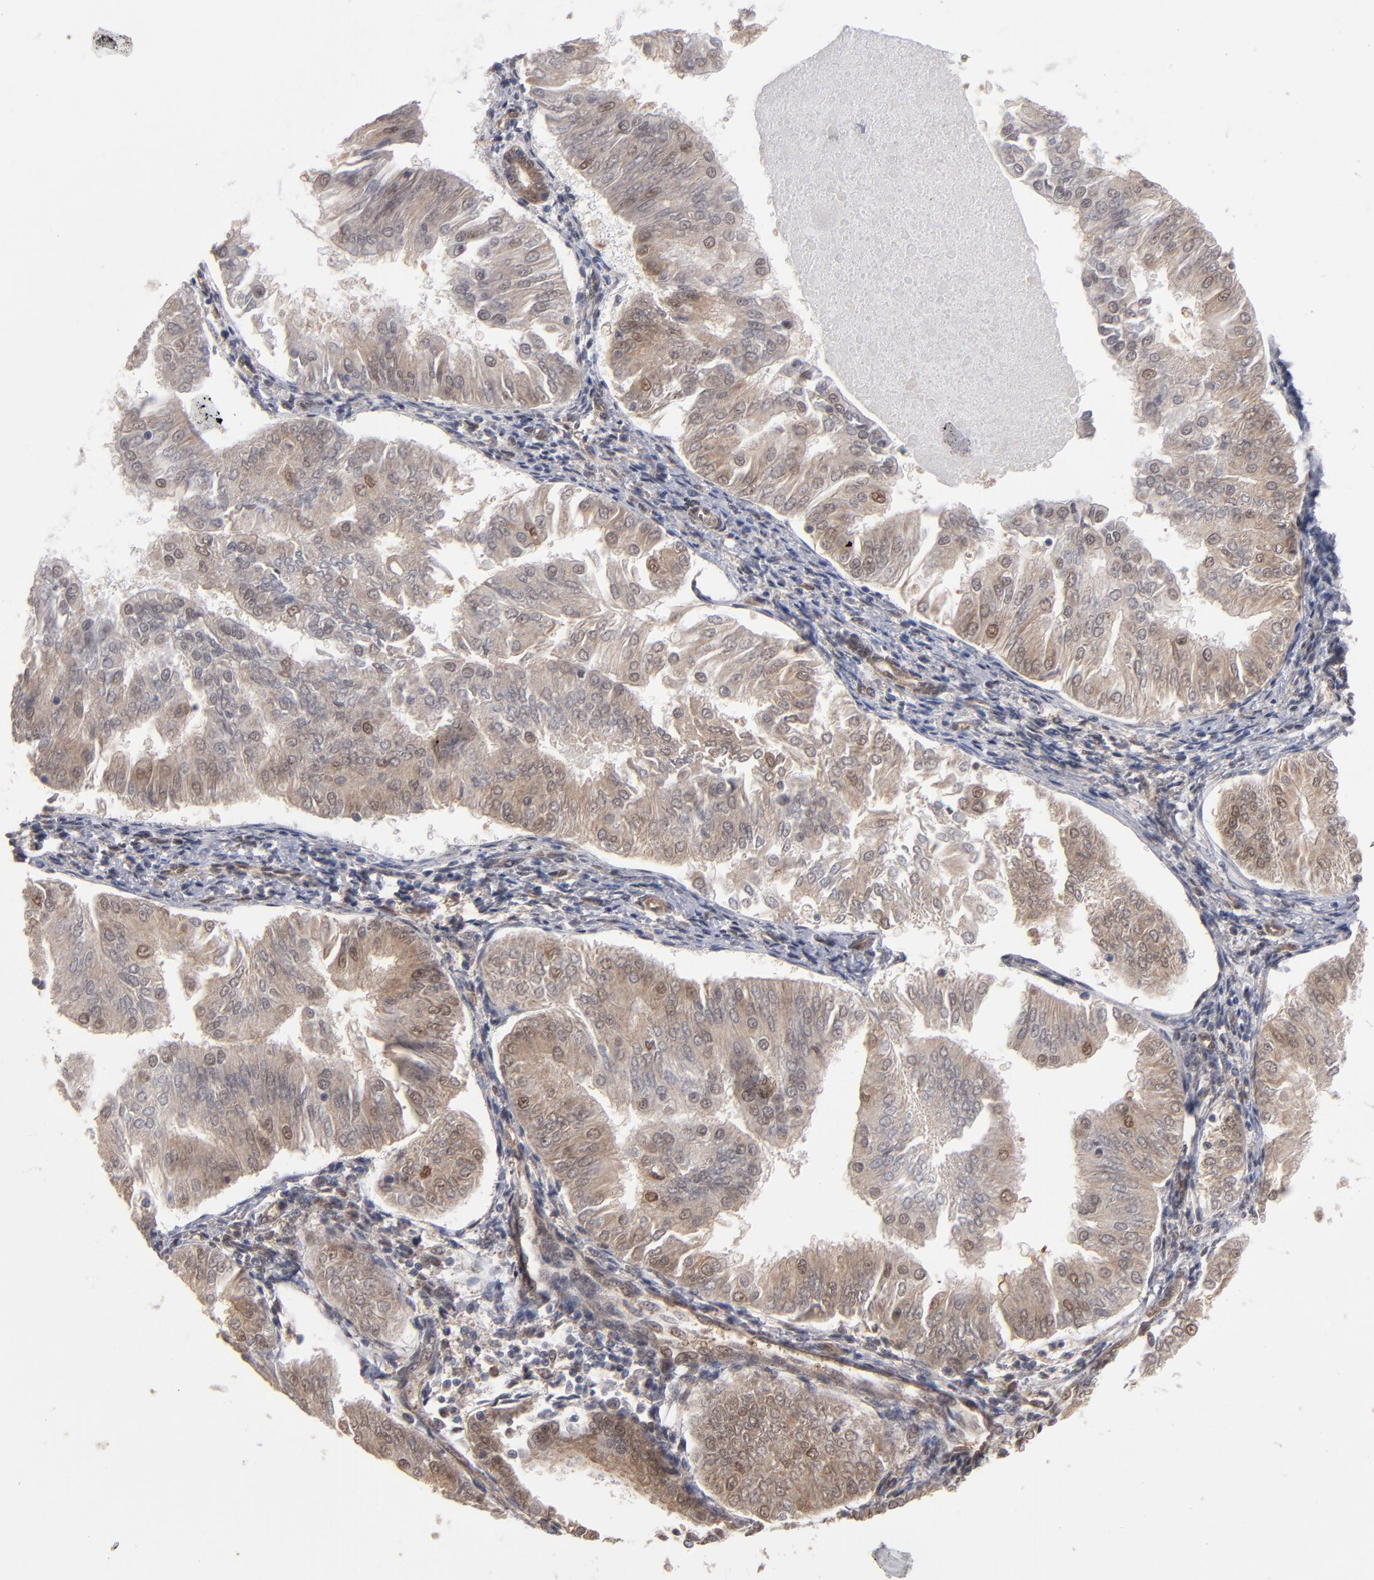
{"staining": {"intensity": "weak", "quantity": ">75%", "location": "cytoplasmic/membranous,nuclear"}, "tissue": "endometrial cancer", "cell_type": "Tumor cells", "image_type": "cancer", "snomed": [{"axis": "morphology", "description": "Adenocarcinoma, NOS"}, {"axis": "topography", "description": "Endometrium"}], "caption": "Immunohistochemistry (IHC) staining of endometrial cancer (adenocarcinoma), which exhibits low levels of weak cytoplasmic/membranous and nuclear positivity in approximately >75% of tumor cells indicating weak cytoplasmic/membranous and nuclear protein staining. The staining was performed using DAB (3,3'-diaminobenzidine) (brown) for protein detection and nuclei were counterstained in hematoxylin (blue).", "gene": "HUWE1", "patient": {"sex": "female", "age": 53}}